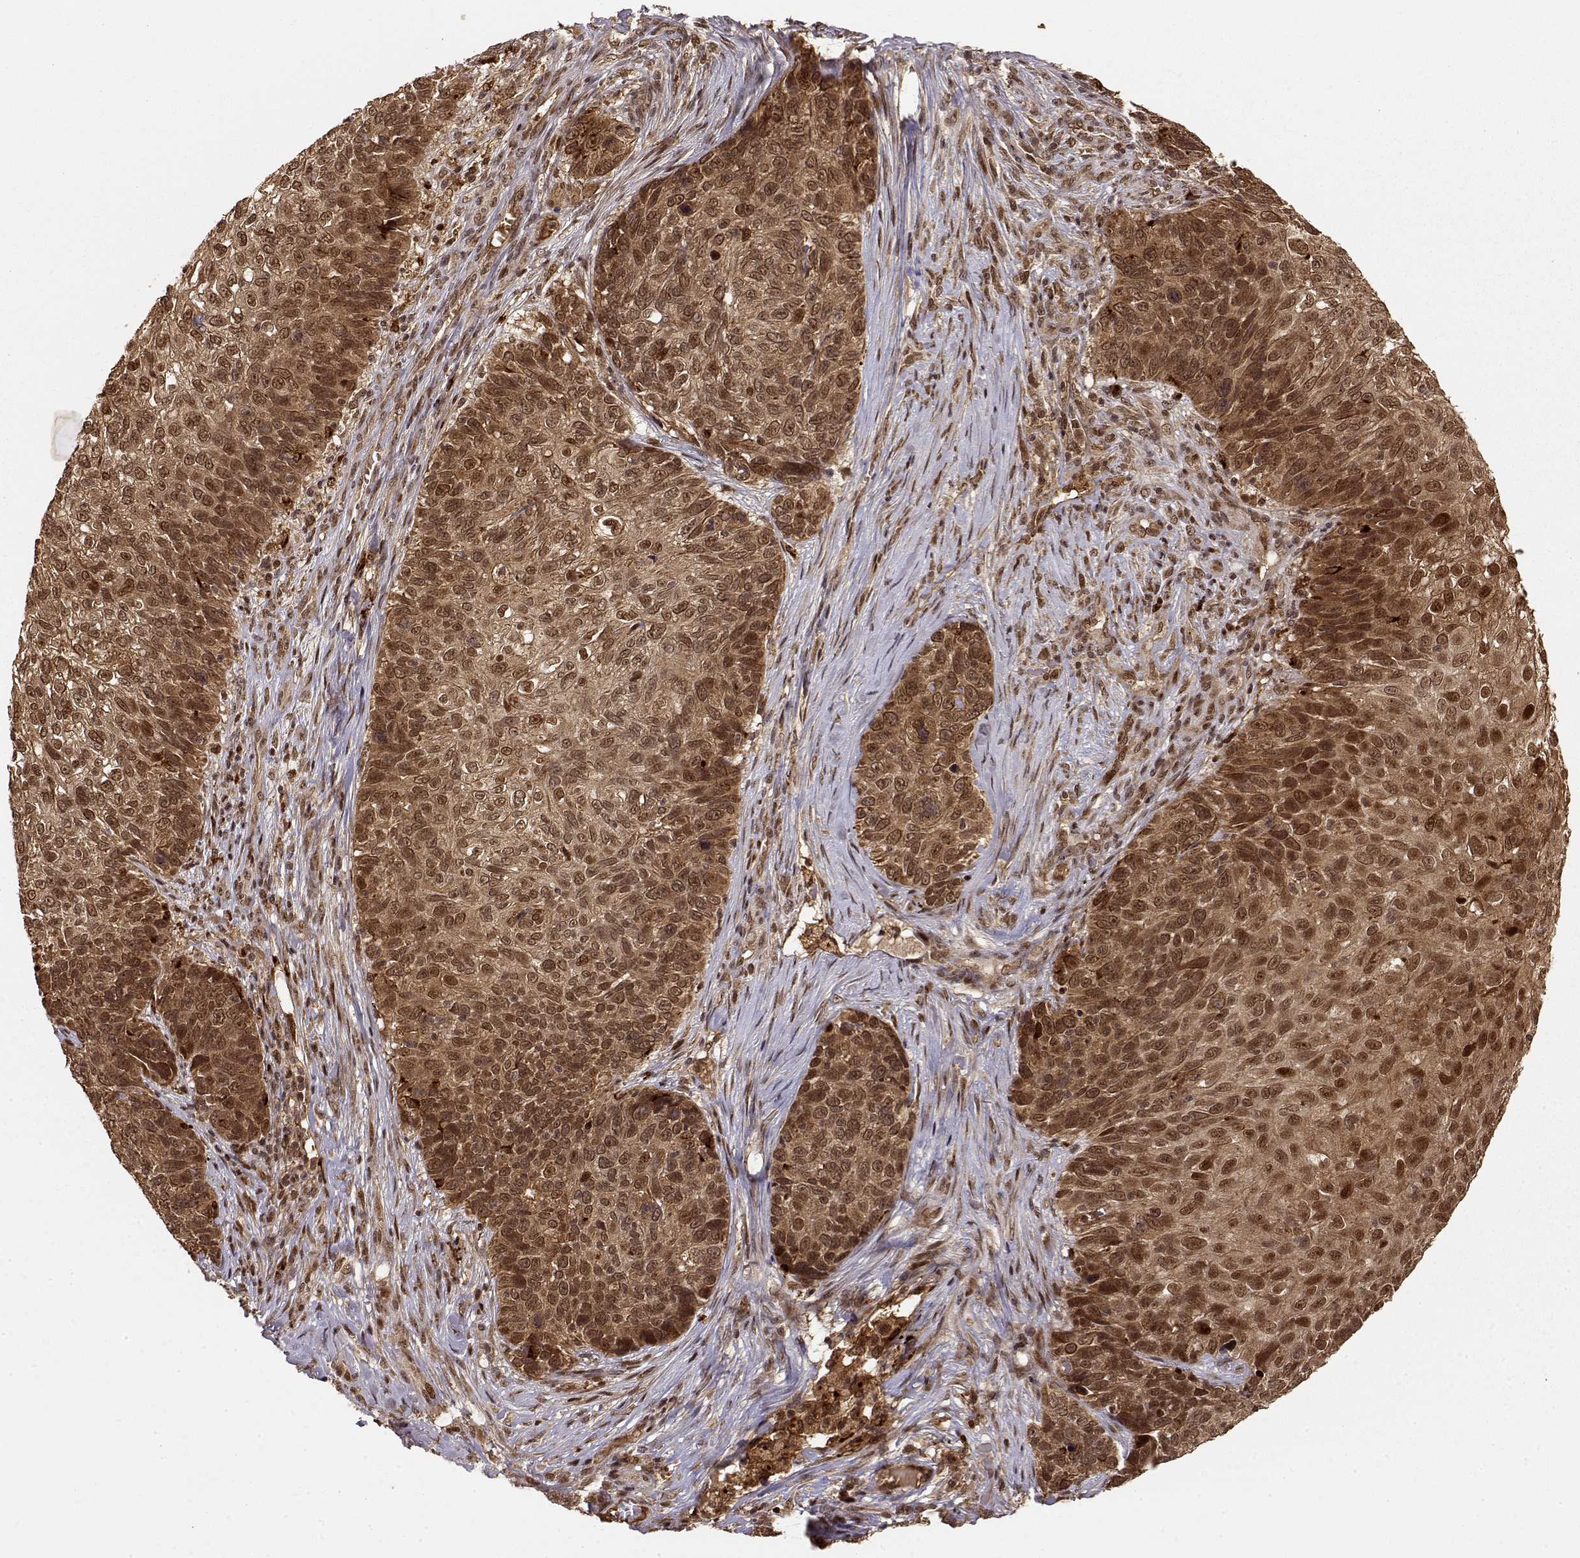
{"staining": {"intensity": "strong", "quantity": ">75%", "location": "cytoplasmic/membranous,nuclear"}, "tissue": "skin cancer", "cell_type": "Tumor cells", "image_type": "cancer", "snomed": [{"axis": "morphology", "description": "Squamous cell carcinoma, NOS"}, {"axis": "topography", "description": "Skin"}], "caption": "This image exhibits IHC staining of human skin cancer (squamous cell carcinoma), with high strong cytoplasmic/membranous and nuclear positivity in about >75% of tumor cells.", "gene": "MAEA", "patient": {"sex": "male", "age": 92}}